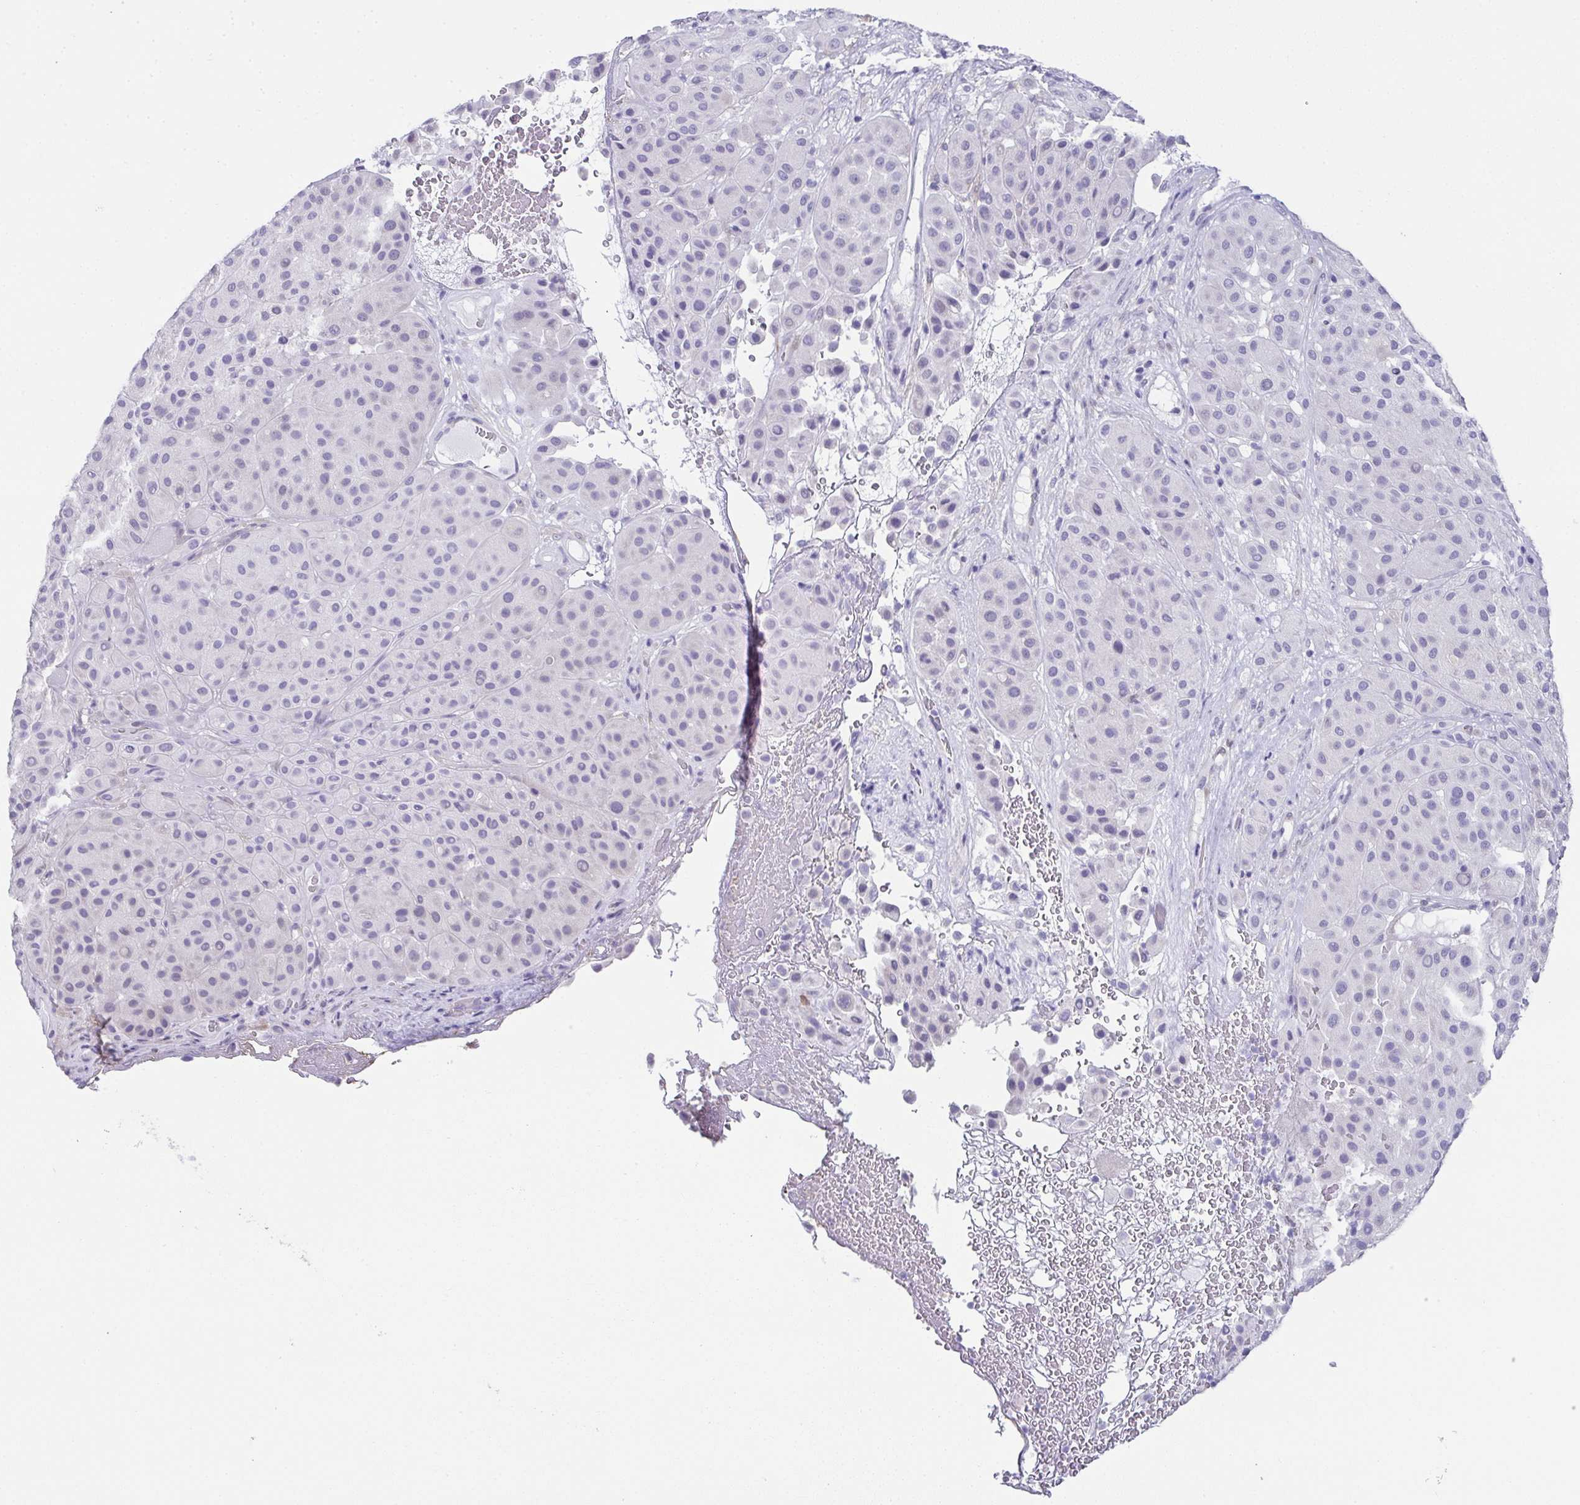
{"staining": {"intensity": "negative", "quantity": "none", "location": "none"}, "tissue": "melanoma", "cell_type": "Tumor cells", "image_type": "cancer", "snomed": [{"axis": "morphology", "description": "Malignant melanoma, Metastatic site"}, {"axis": "topography", "description": "Smooth muscle"}], "caption": "High magnification brightfield microscopy of malignant melanoma (metastatic site) stained with DAB (3,3'-diaminobenzidine) (brown) and counterstained with hematoxylin (blue): tumor cells show no significant staining.", "gene": "RBP1", "patient": {"sex": "male", "age": 41}}